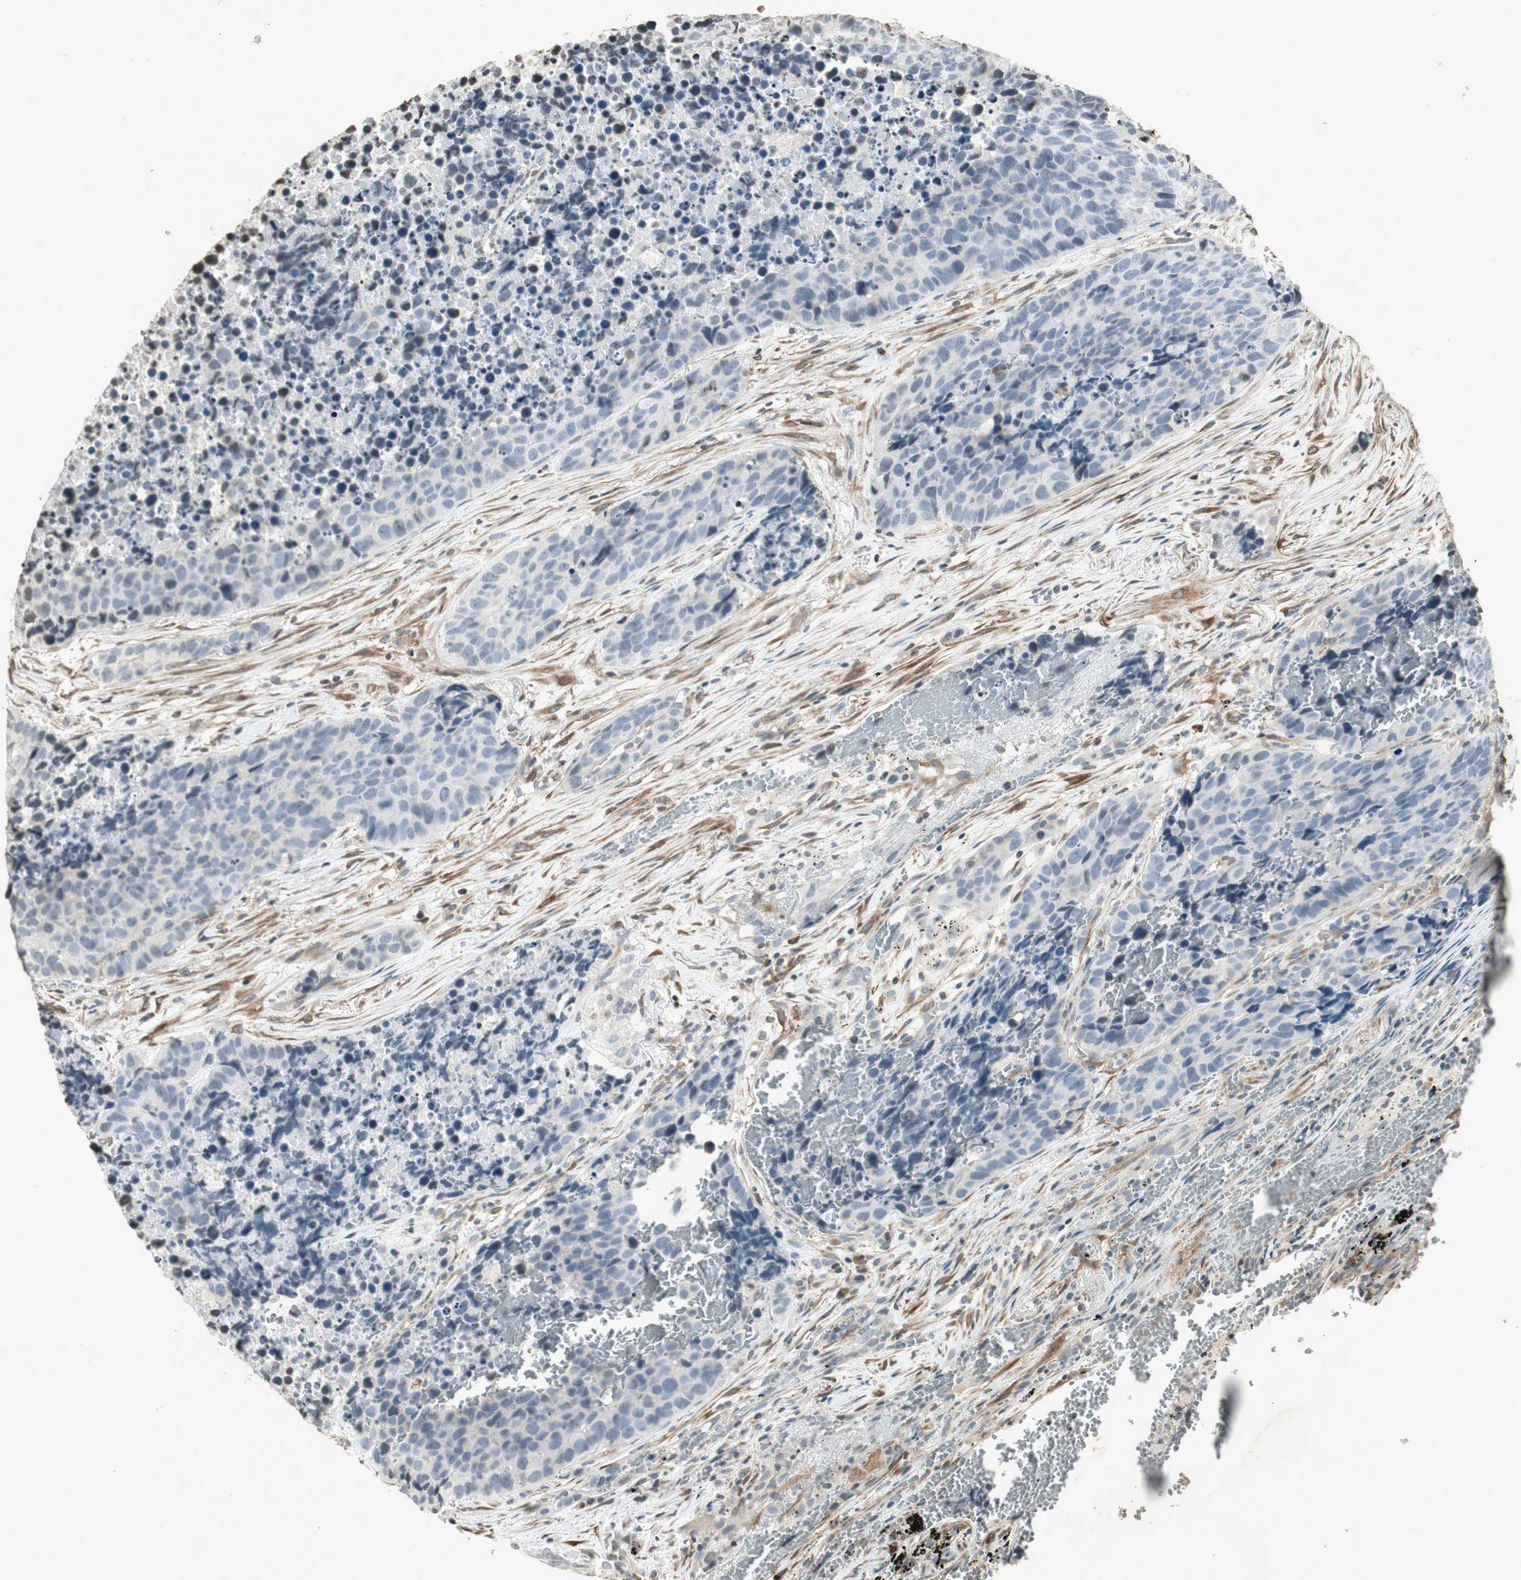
{"staining": {"intensity": "negative", "quantity": "none", "location": "none"}, "tissue": "carcinoid", "cell_type": "Tumor cells", "image_type": "cancer", "snomed": [{"axis": "morphology", "description": "Carcinoid, malignant, NOS"}, {"axis": "topography", "description": "Lung"}], "caption": "DAB immunohistochemical staining of carcinoid reveals no significant positivity in tumor cells. The staining was performed using DAB (3,3'-diaminobenzidine) to visualize the protein expression in brown, while the nuclei were stained in blue with hematoxylin (Magnification: 20x).", "gene": "PRKG1", "patient": {"sex": "male", "age": 60}}